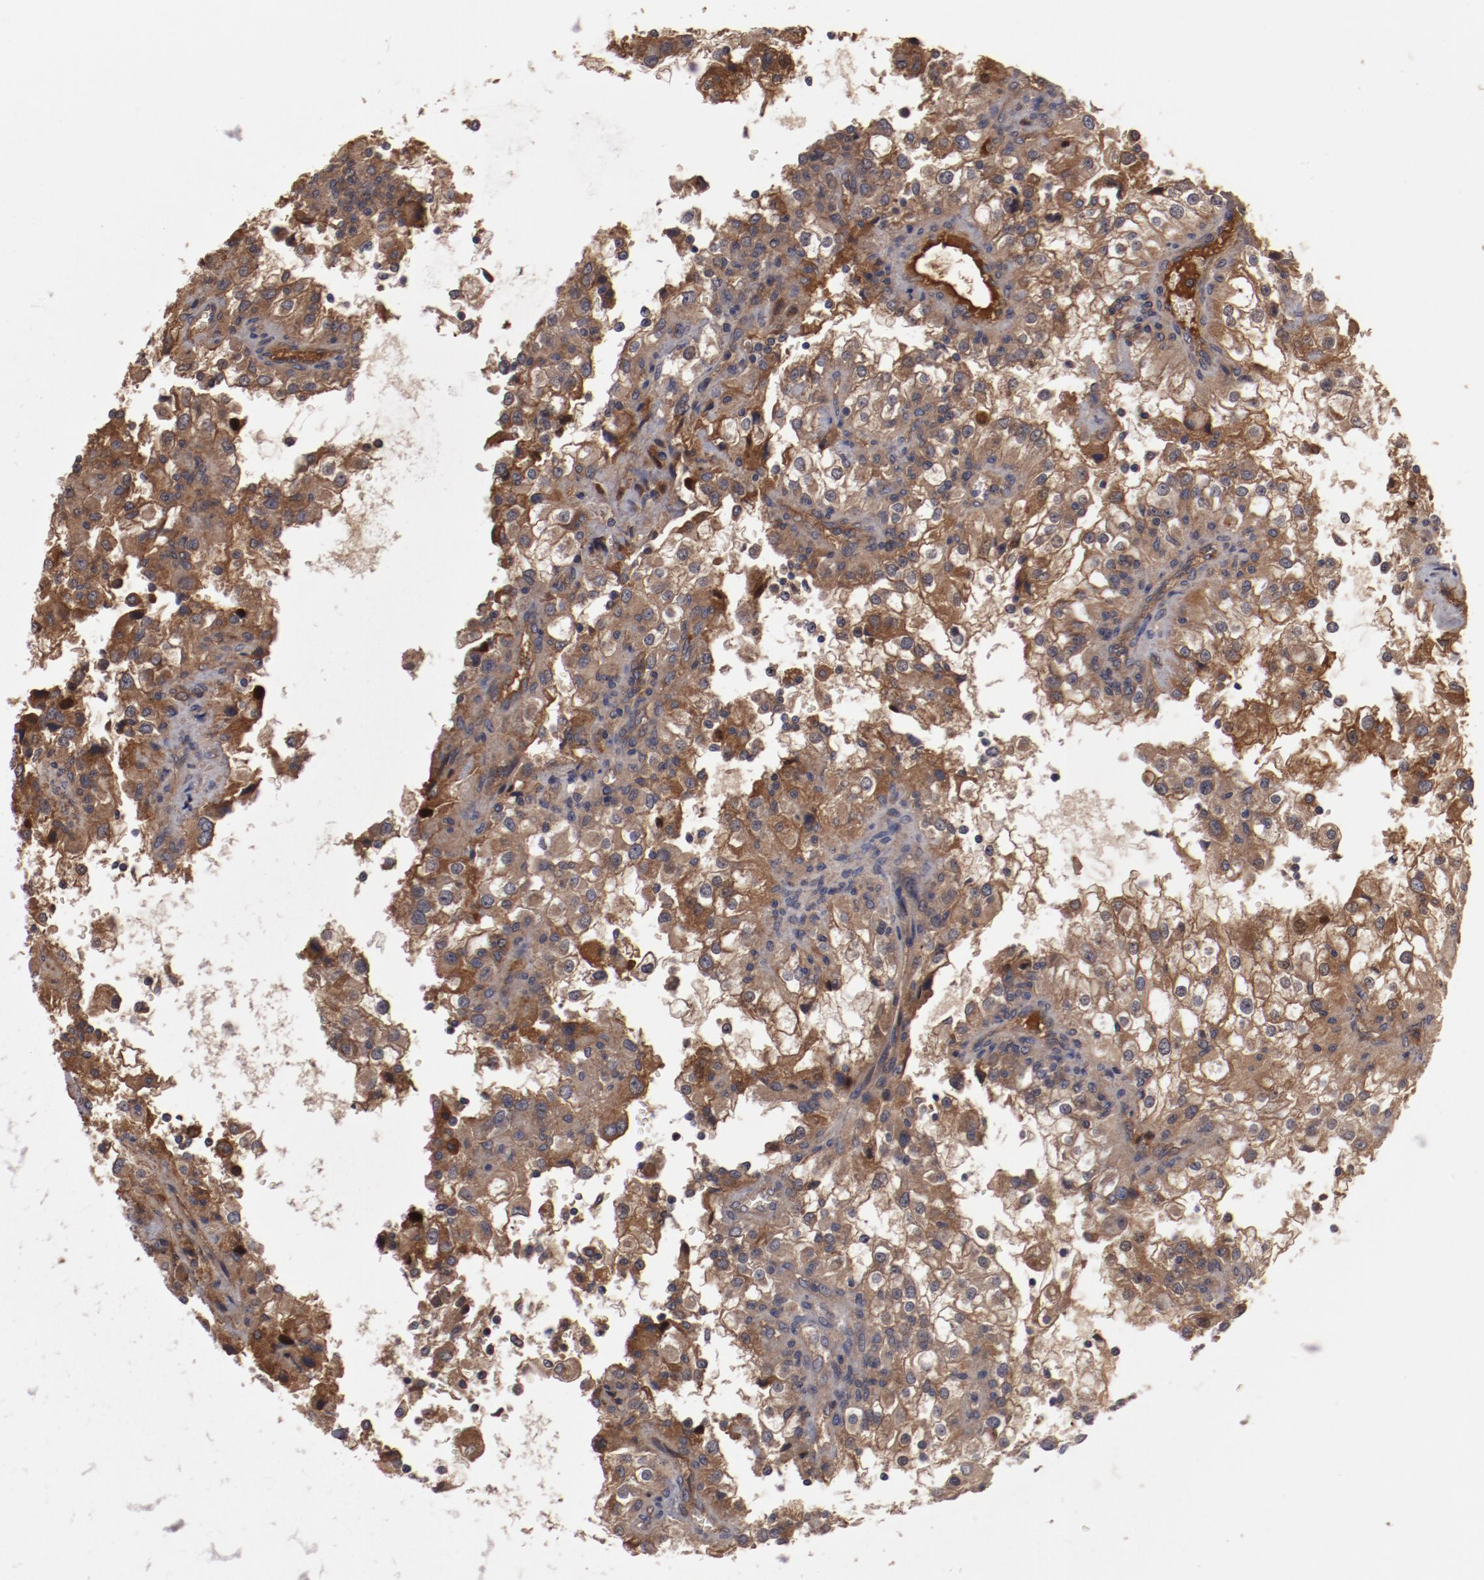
{"staining": {"intensity": "moderate", "quantity": ">75%", "location": "cytoplasmic/membranous"}, "tissue": "renal cancer", "cell_type": "Tumor cells", "image_type": "cancer", "snomed": [{"axis": "morphology", "description": "Adenocarcinoma, NOS"}, {"axis": "topography", "description": "Kidney"}], "caption": "Adenocarcinoma (renal) stained with immunohistochemistry (IHC) exhibits moderate cytoplasmic/membranous staining in approximately >75% of tumor cells.", "gene": "SERPINA7", "patient": {"sex": "female", "age": 52}}